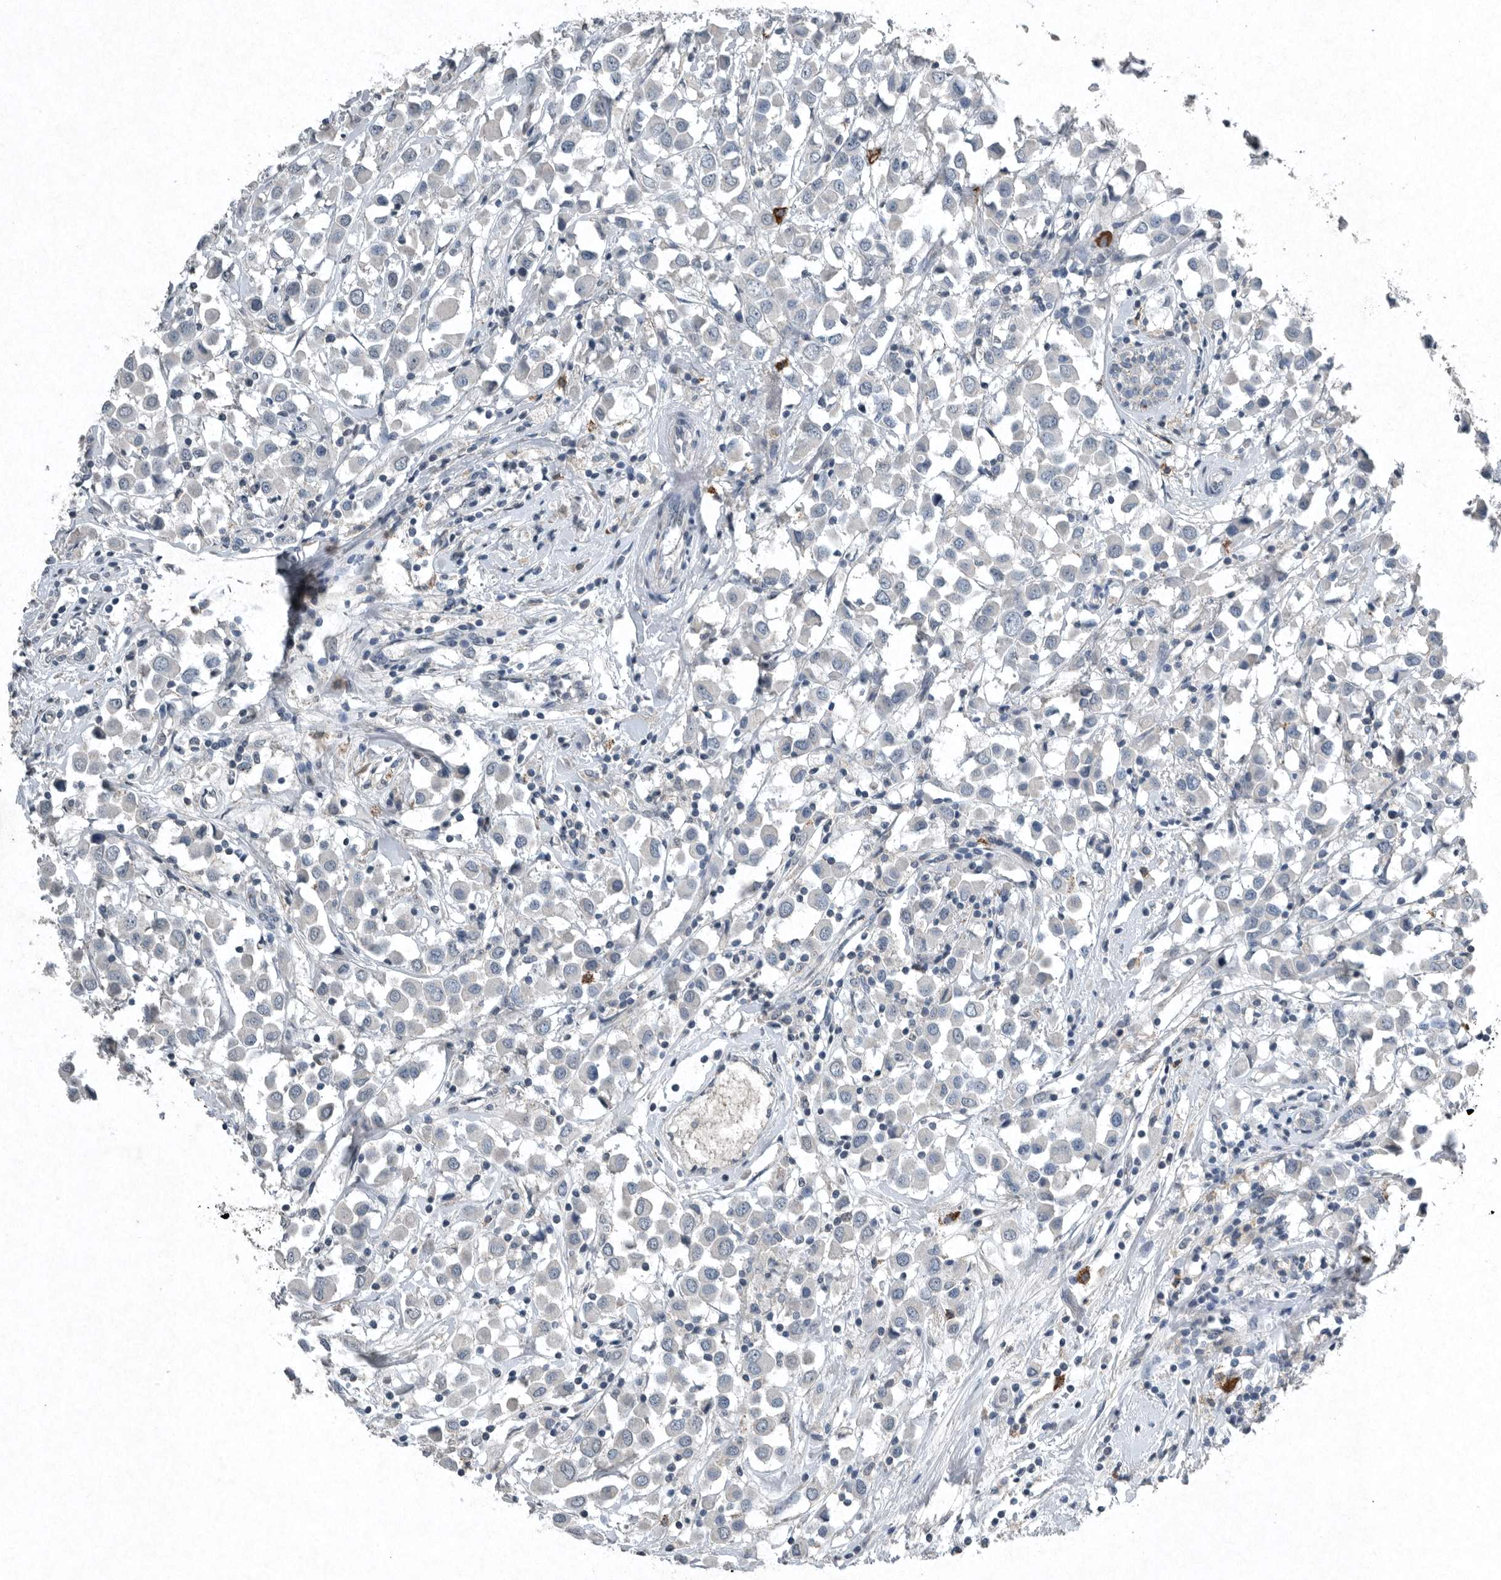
{"staining": {"intensity": "negative", "quantity": "none", "location": "none"}, "tissue": "breast cancer", "cell_type": "Tumor cells", "image_type": "cancer", "snomed": [{"axis": "morphology", "description": "Duct carcinoma"}, {"axis": "topography", "description": "Breast"}], "caption": "Breast cancer (infiltrating ductal carcinoma) was stained to show a protein in brown. There is no significant staining in tumor cells.", "gene": "IL20", "patient": {"sex": "female", "age": 61}}